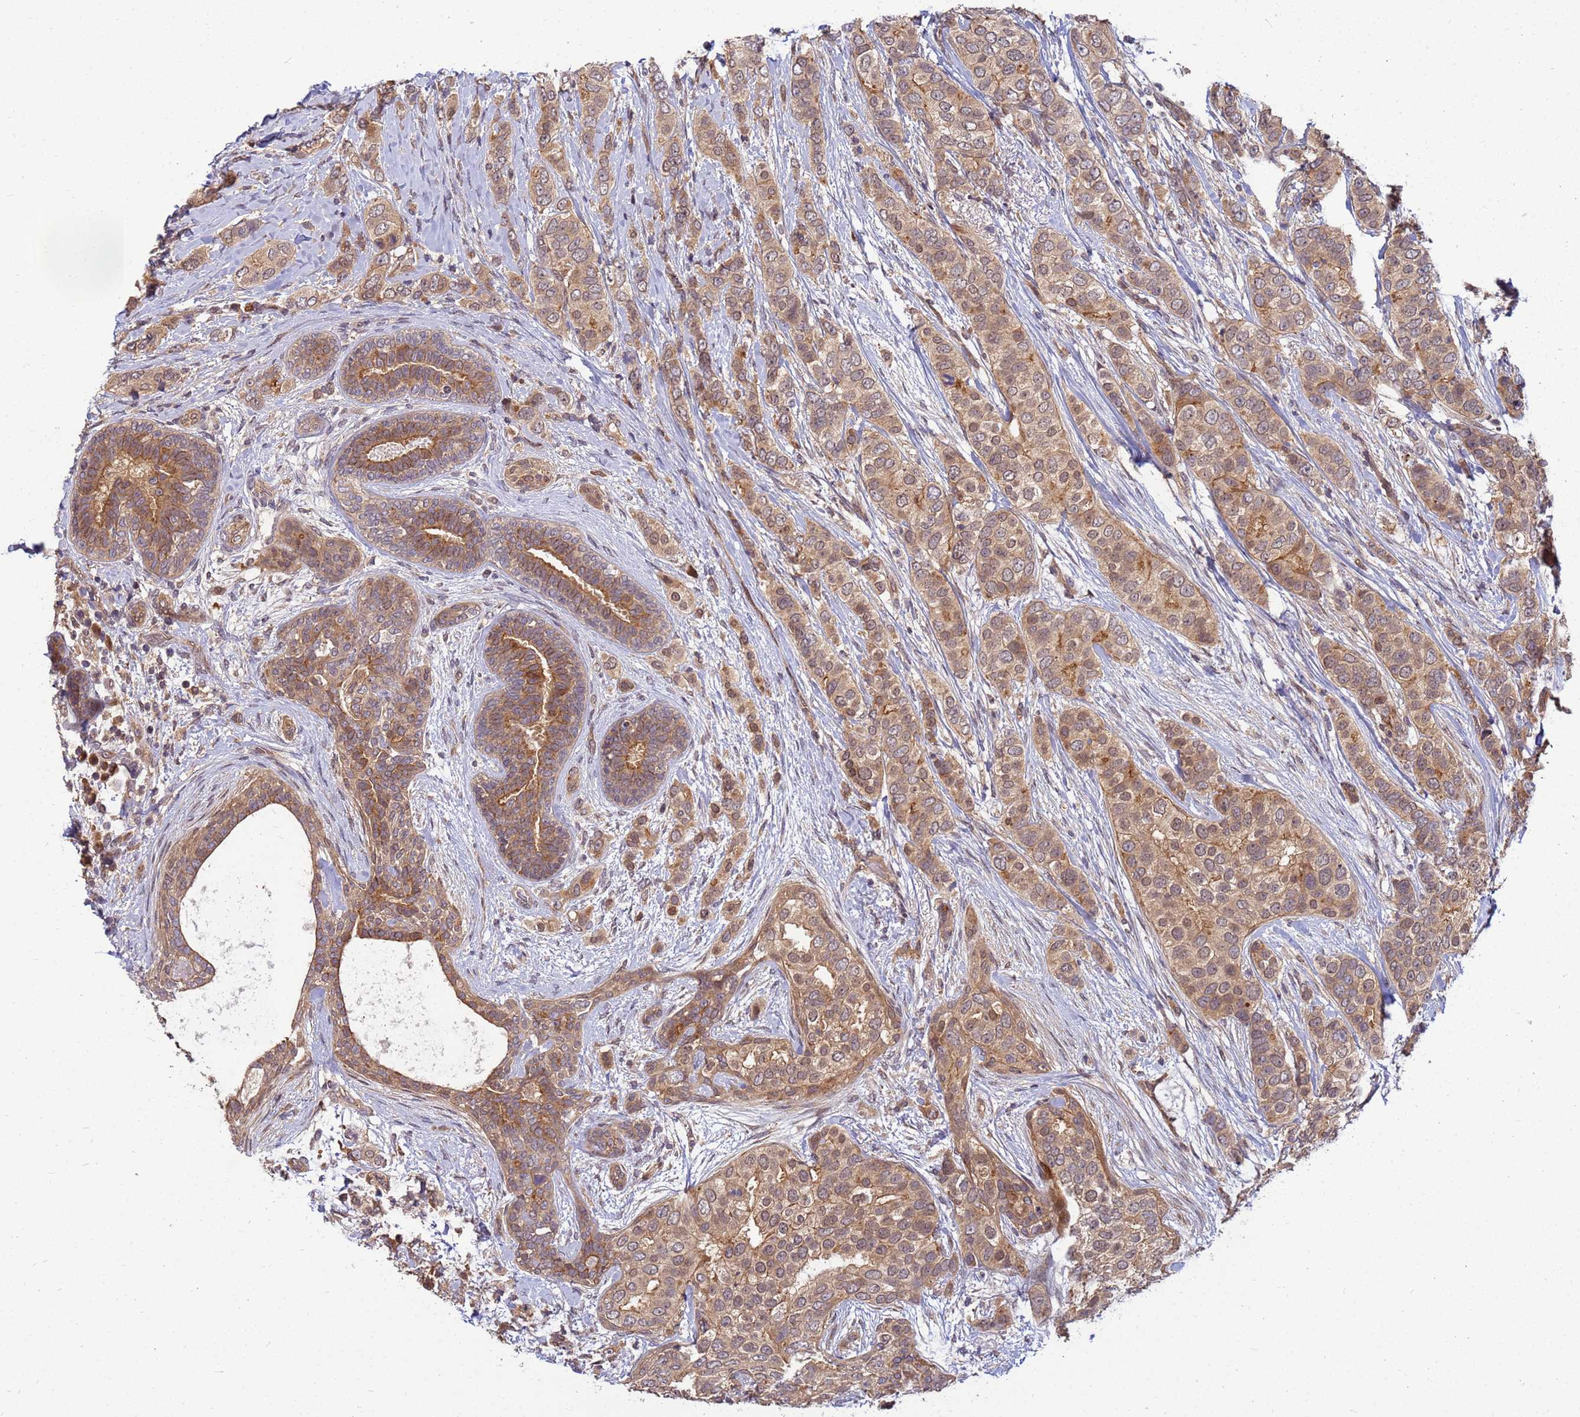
{"staining": {"intensity": "moderate", "quantity": ">75%", "location": "cytoplasmic/membranous"}, "tissue": "breast cancer", "cell_type": "Tumor cells", "image_type": "cancer", "snomed": [{"axis": "morphology", "description": "Lobular carcinoma"}, {"axis": "topography", "description": "Breast"}], "caption": "A photomicrograph of breast cancer (lobular carcinoma) stained for a protein reveals moderate cytoplasmic/membranous brown staining in tumor cells. (DAB IHC with brightfield microscopy, high magnification).", "gene": "DUS4L", "patient": {"sex": "female", "age": 51}}